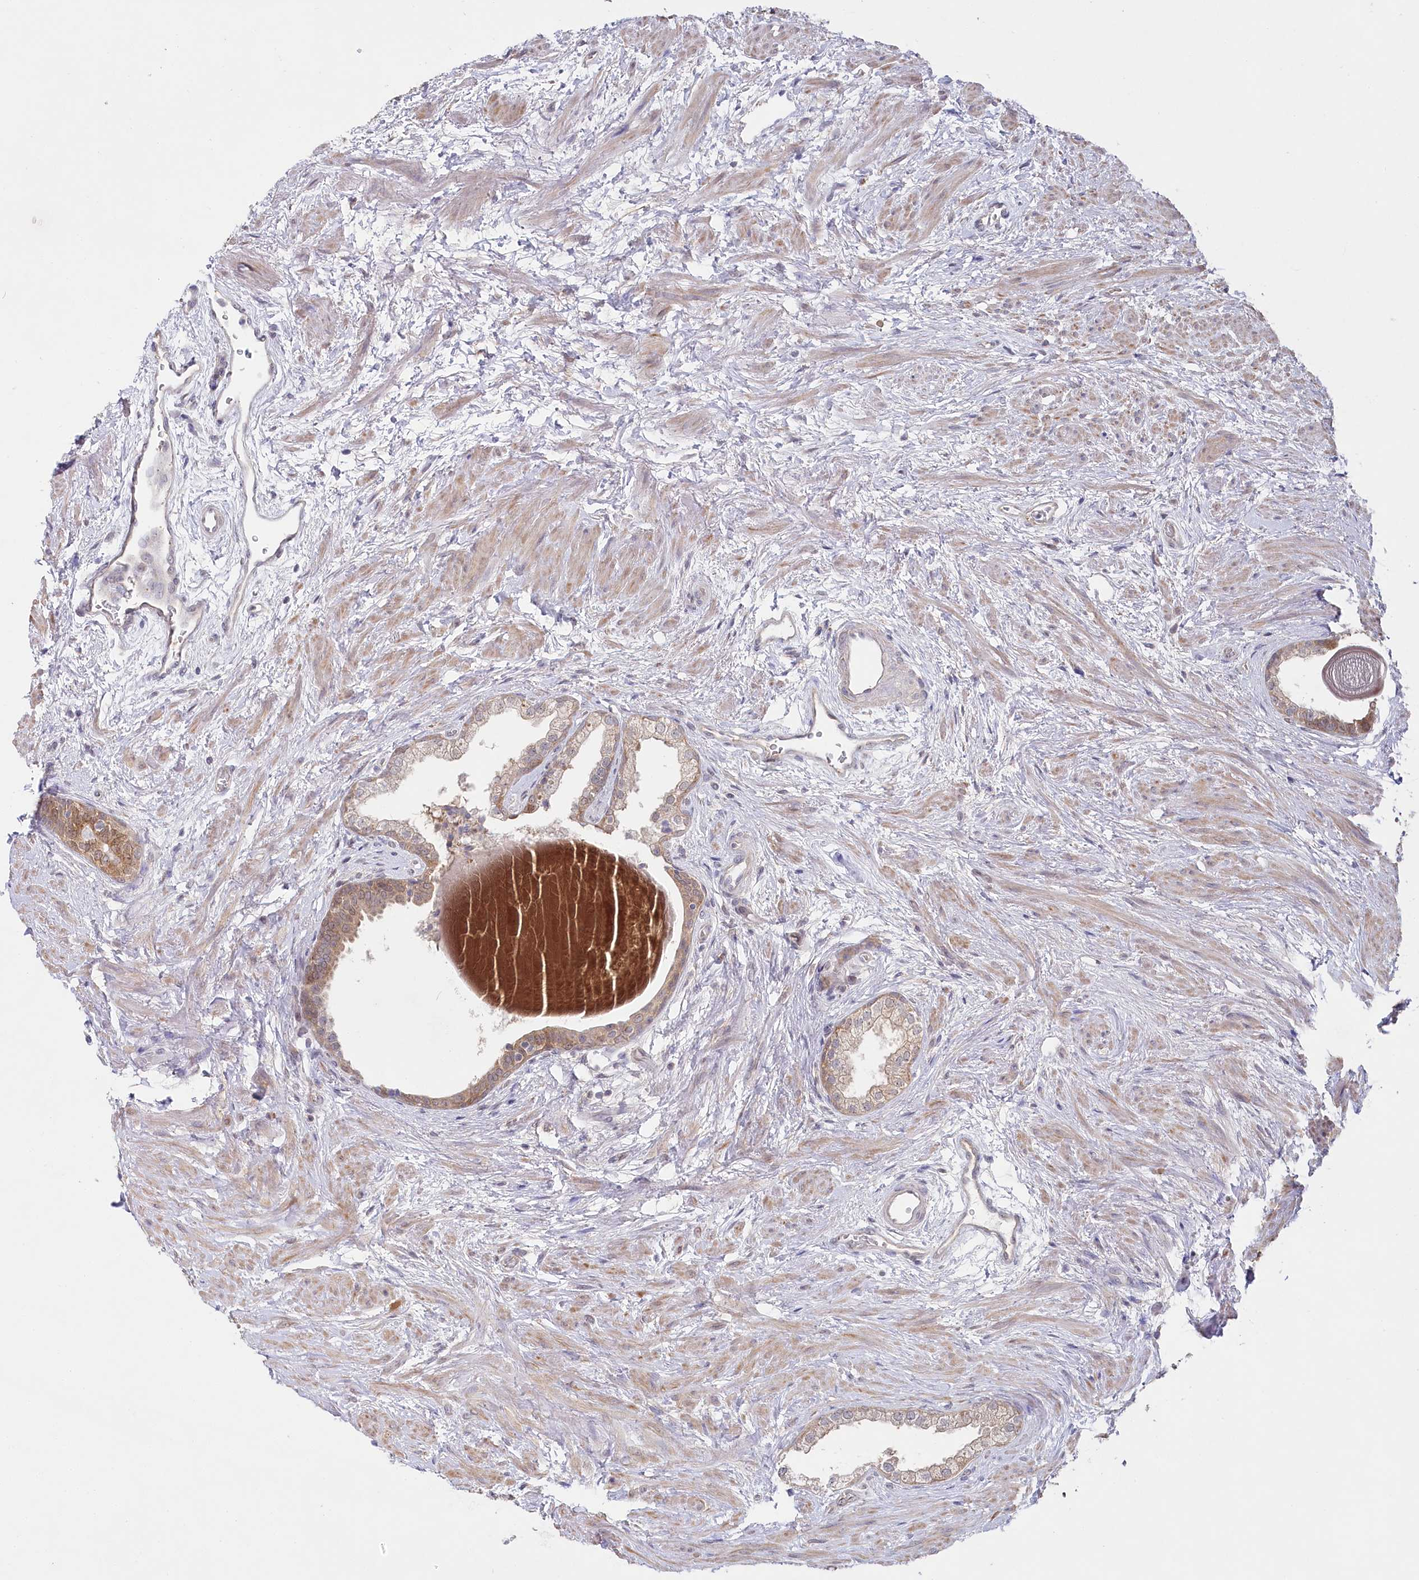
{"staining": {"intensity": "weak", "quantity": "25%-75%", "location": "cytoplasmic/membranous"}, "tissue": "prostate", "cell_type": "Glandular cells", "image_type": "normal", "snomed": [{"axis": "morphology", "description": "Normal tissue, NOS"}, {"axis": "topography", "description": "Prostate"}], "caption": "About 25%-75% of glandular cells in normal human prostate reveal weak cytoplasmic/membranous protein staining as visualized by brown immunohistochemical staining.", "gene": "AAMDC", "patient": {"sex": "male", "age": 48}}